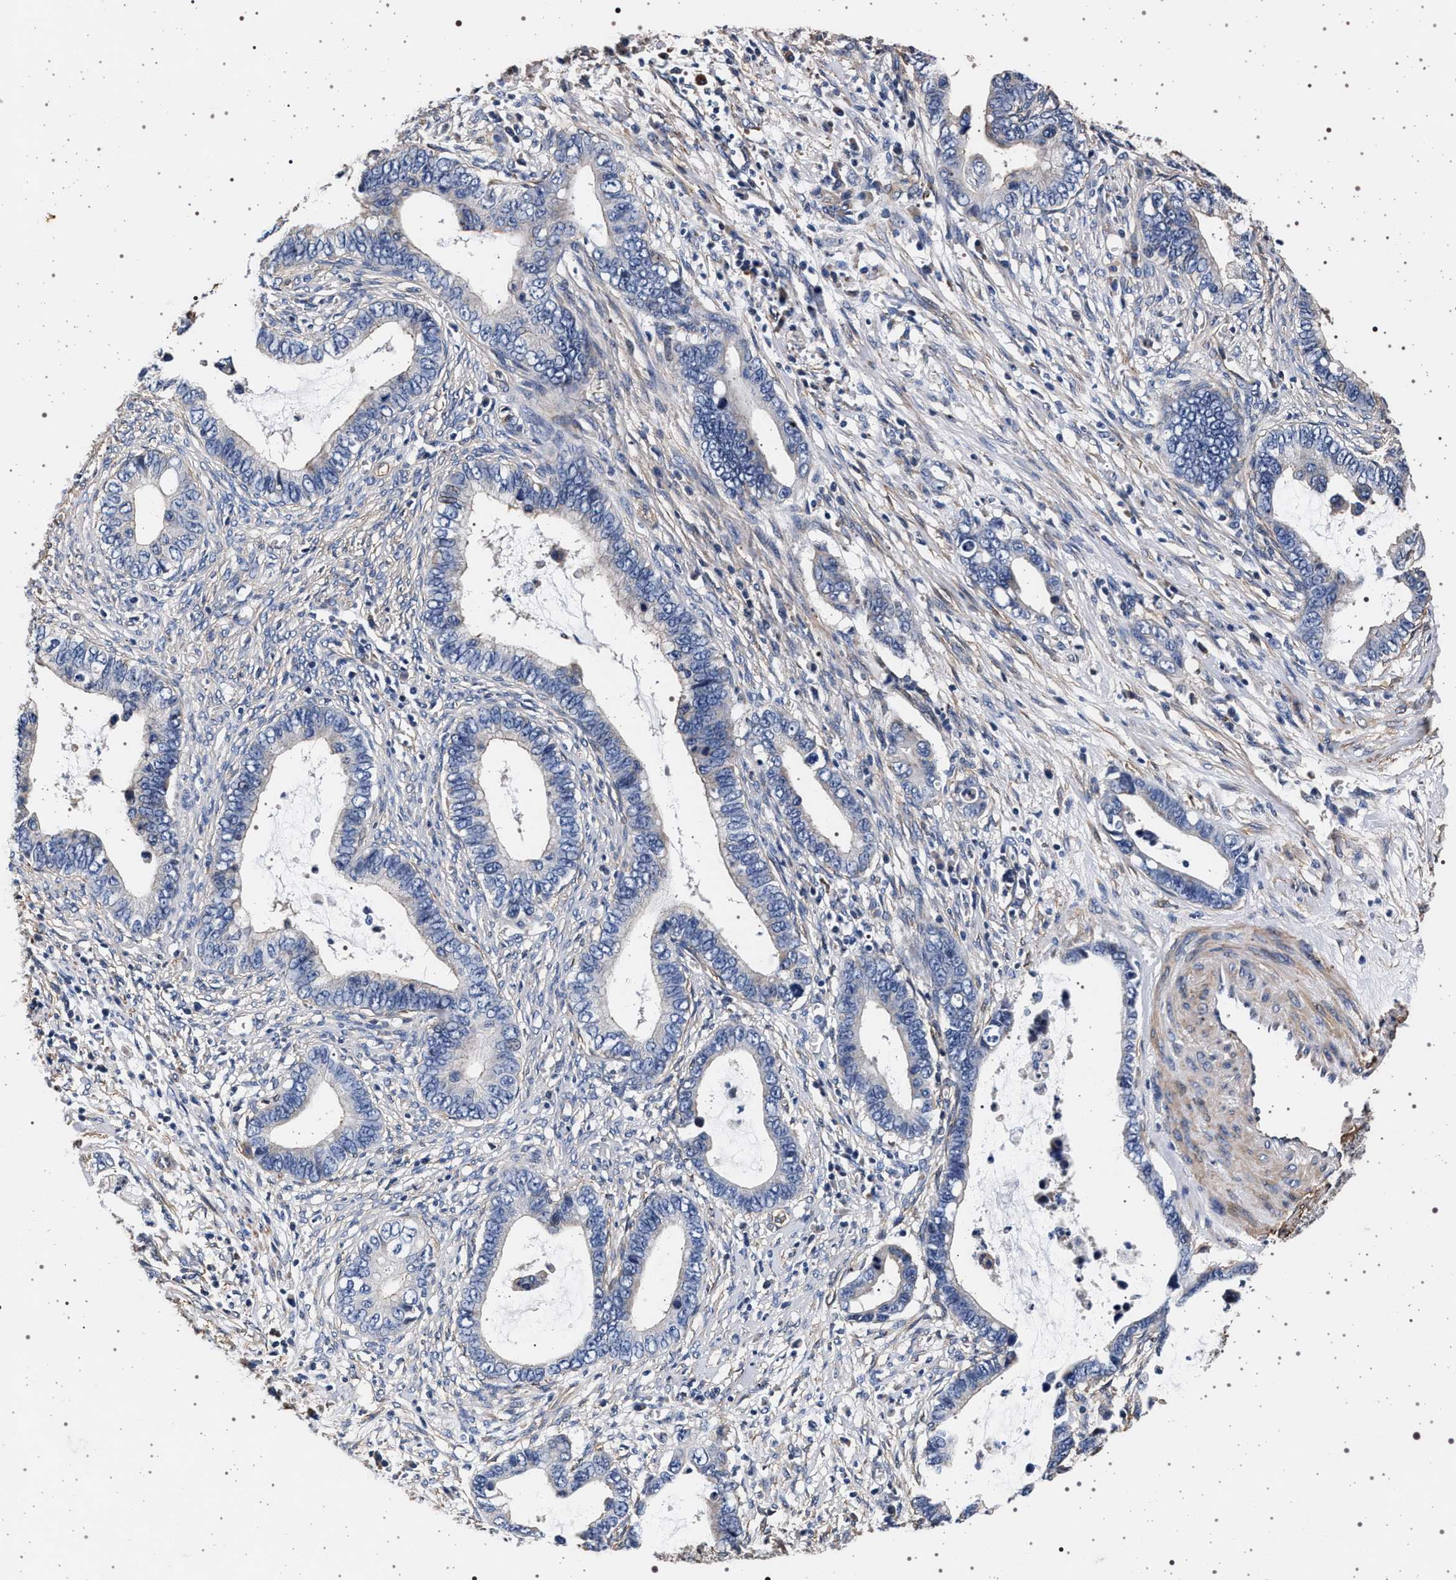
{"staining": {"intensity": "negative", "quantity": "none", "location": "none"}, "tissue": "cervical cancer", "cell_type": "Tumor cells", "image_type": "cancer", "snomed": [{"axis": "morphology", "description": "Adenocarcinoma, NOS"}, {"axis": "topography", "description": "Cervix"}], "caption": "DAB (3,3'-diaminobenzidine) immunohistochemical staining of human adenocarcinoma (cervical) reveals no significant positivity in tumor cells.", "gene": "KCNK6", "patient": {"sex": "female", "age": 44}}